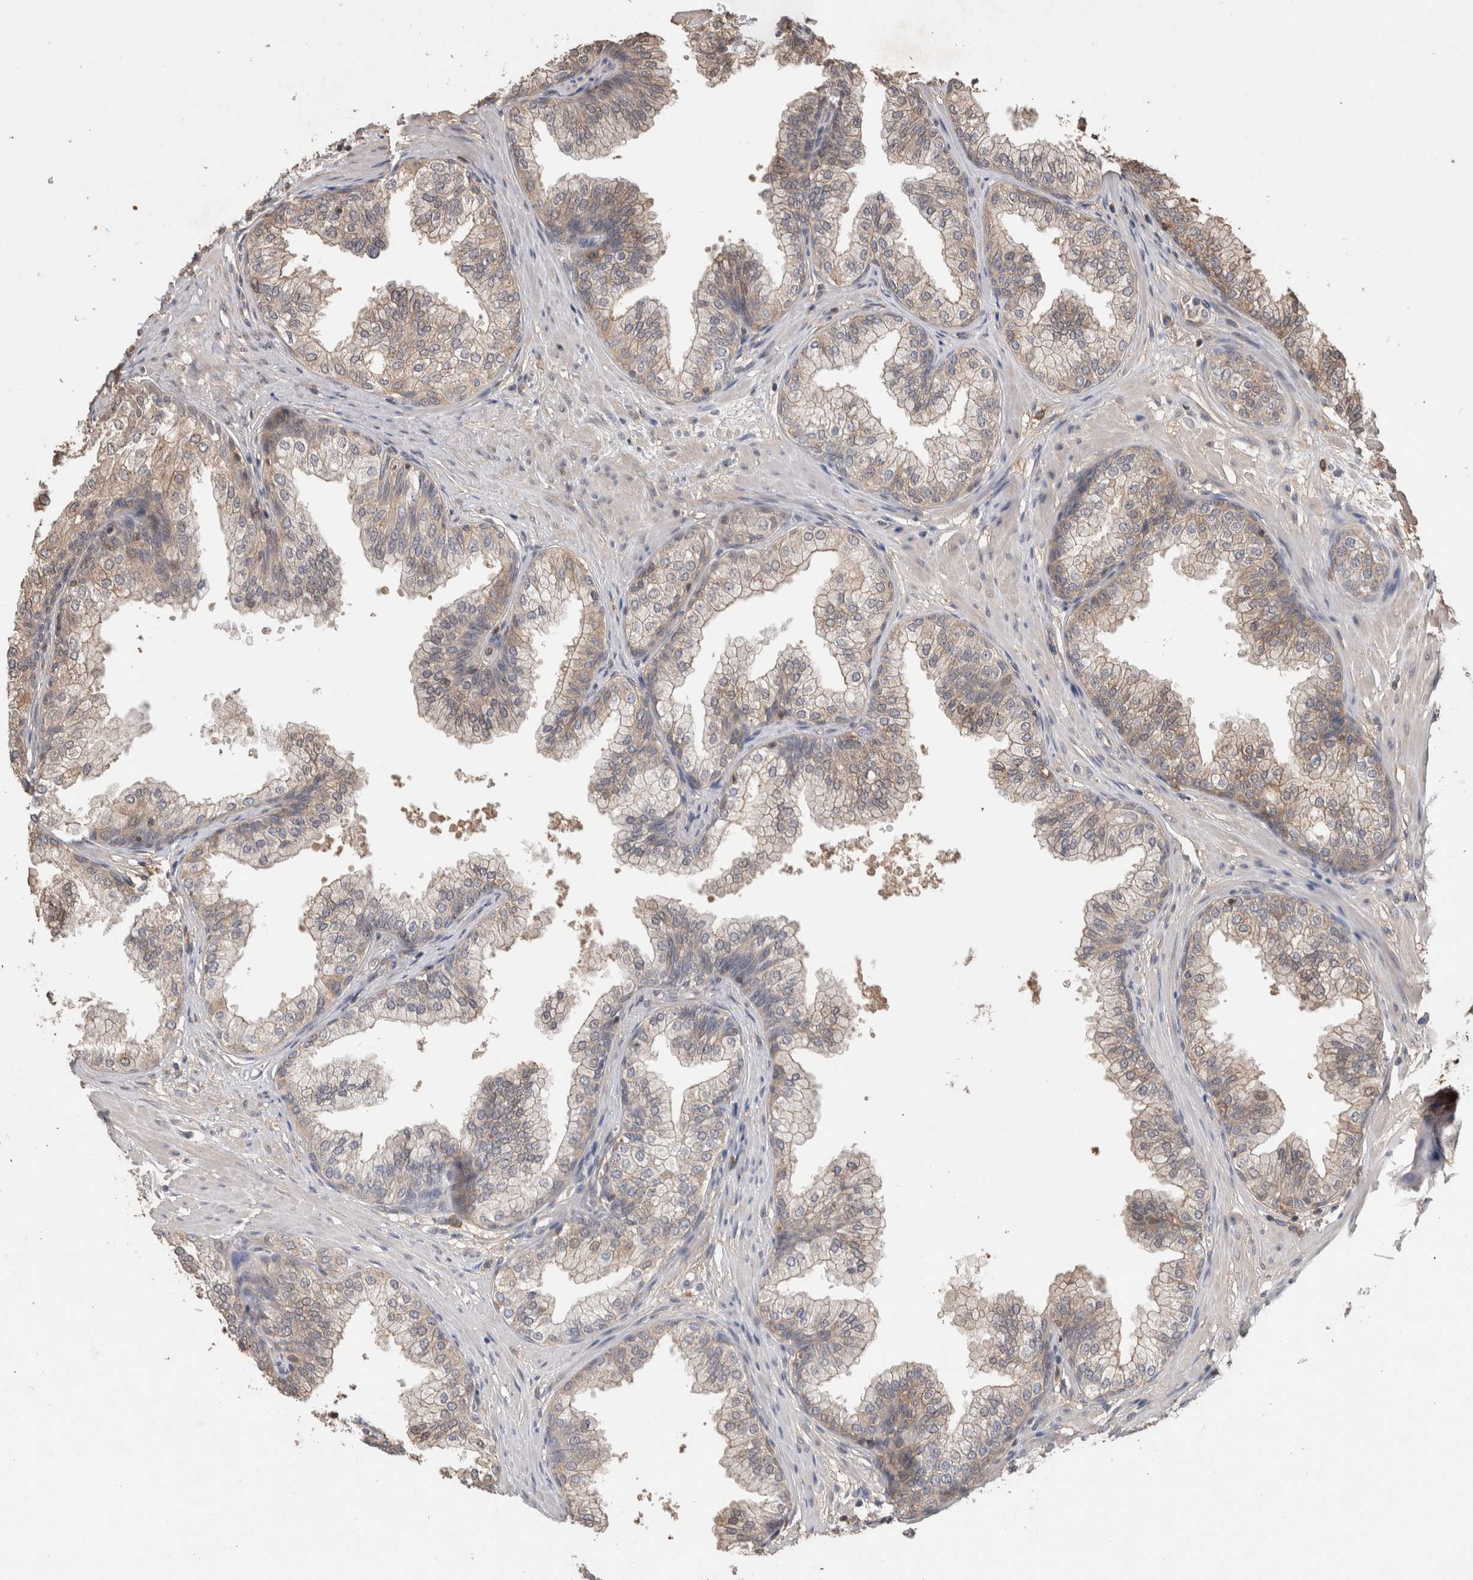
{"staining": {"intensity": "weak", "quantity": "25%-75%", "location": "cytoplasmic/membranous"}, "tissue": "prostate", "cell_type": "Glandular cells", "image_type": "normal", "snomed": [{"axis": "morphology", "description": "Normal tissue, NOS"}, {"axis": "morphology", "description": "Urothelial carcinoma, Low grade"}, {"axis": "topography", "description": "Urinary bladder"}, {"axis": "topography", "description": "Prostate"}], "caption": "This is a micrograph of immunohistochemistry (IHC) staining of normal prostate, which shows weak positivity in the cytoplasmic/membranous of glandular cells.", "gene": "TRIM5", "patient": {"sex": "male", "age": 60}}